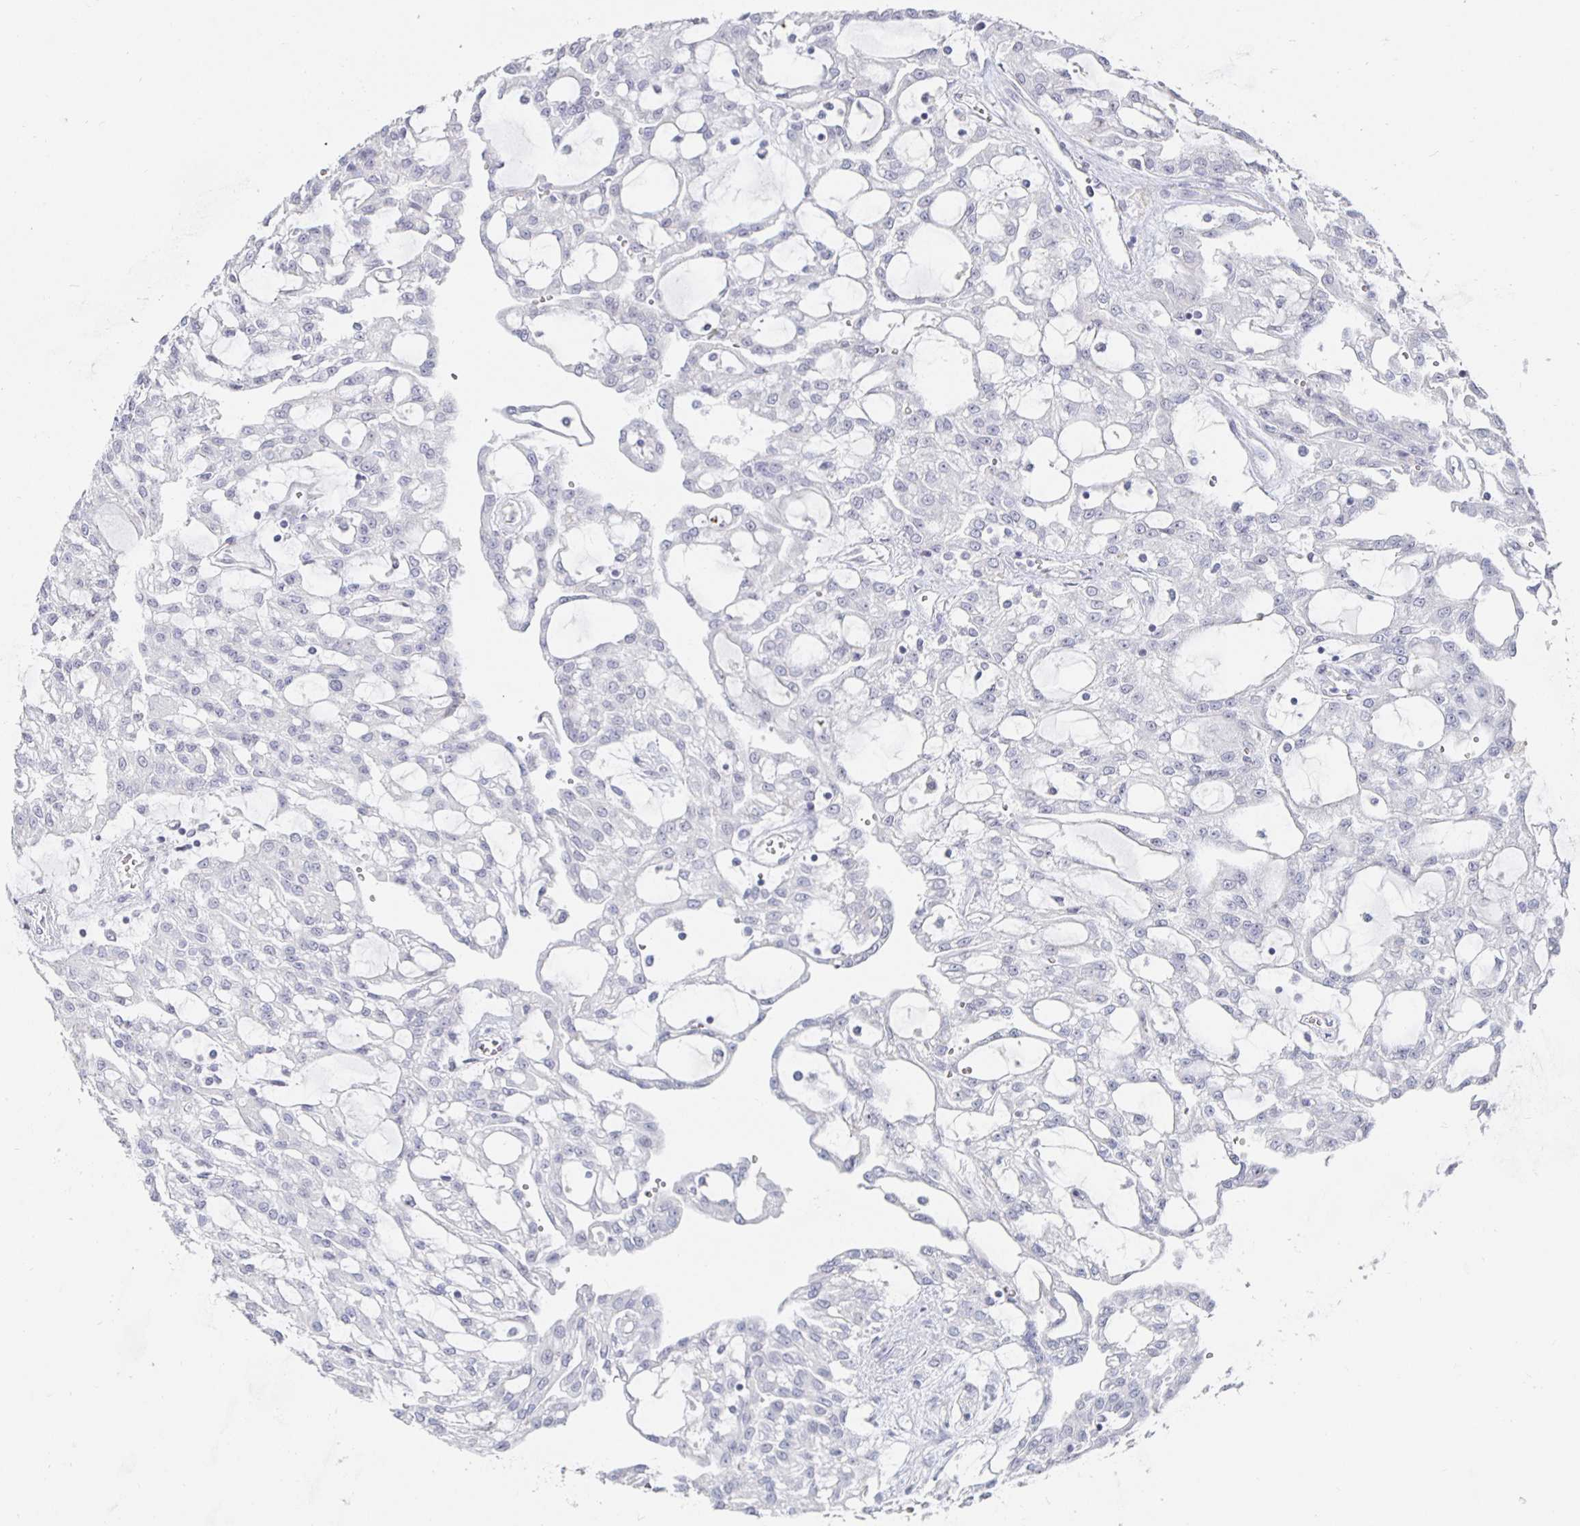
{"staining": {"intensity": "negative", "quantity": "none", "location": "none"}, "tissue": "renal cancer", "cell_type": "Tumor cells", "image_type": "cancer", "snomed": [{"axis": "morphology", "description": "Adenocarcinoma, NOS"}, {"axis": "topography", "description": "Kidney"}], "caption": "DAB (3,3'-diaminobenzidine) immunohistochemical staining of adenocarcinoma (renal) shows no significant positivity in tumor cells. Nuclei are stained in blue.", "gene": "S100G", "patient": {"sex": "male", "age": 63}}